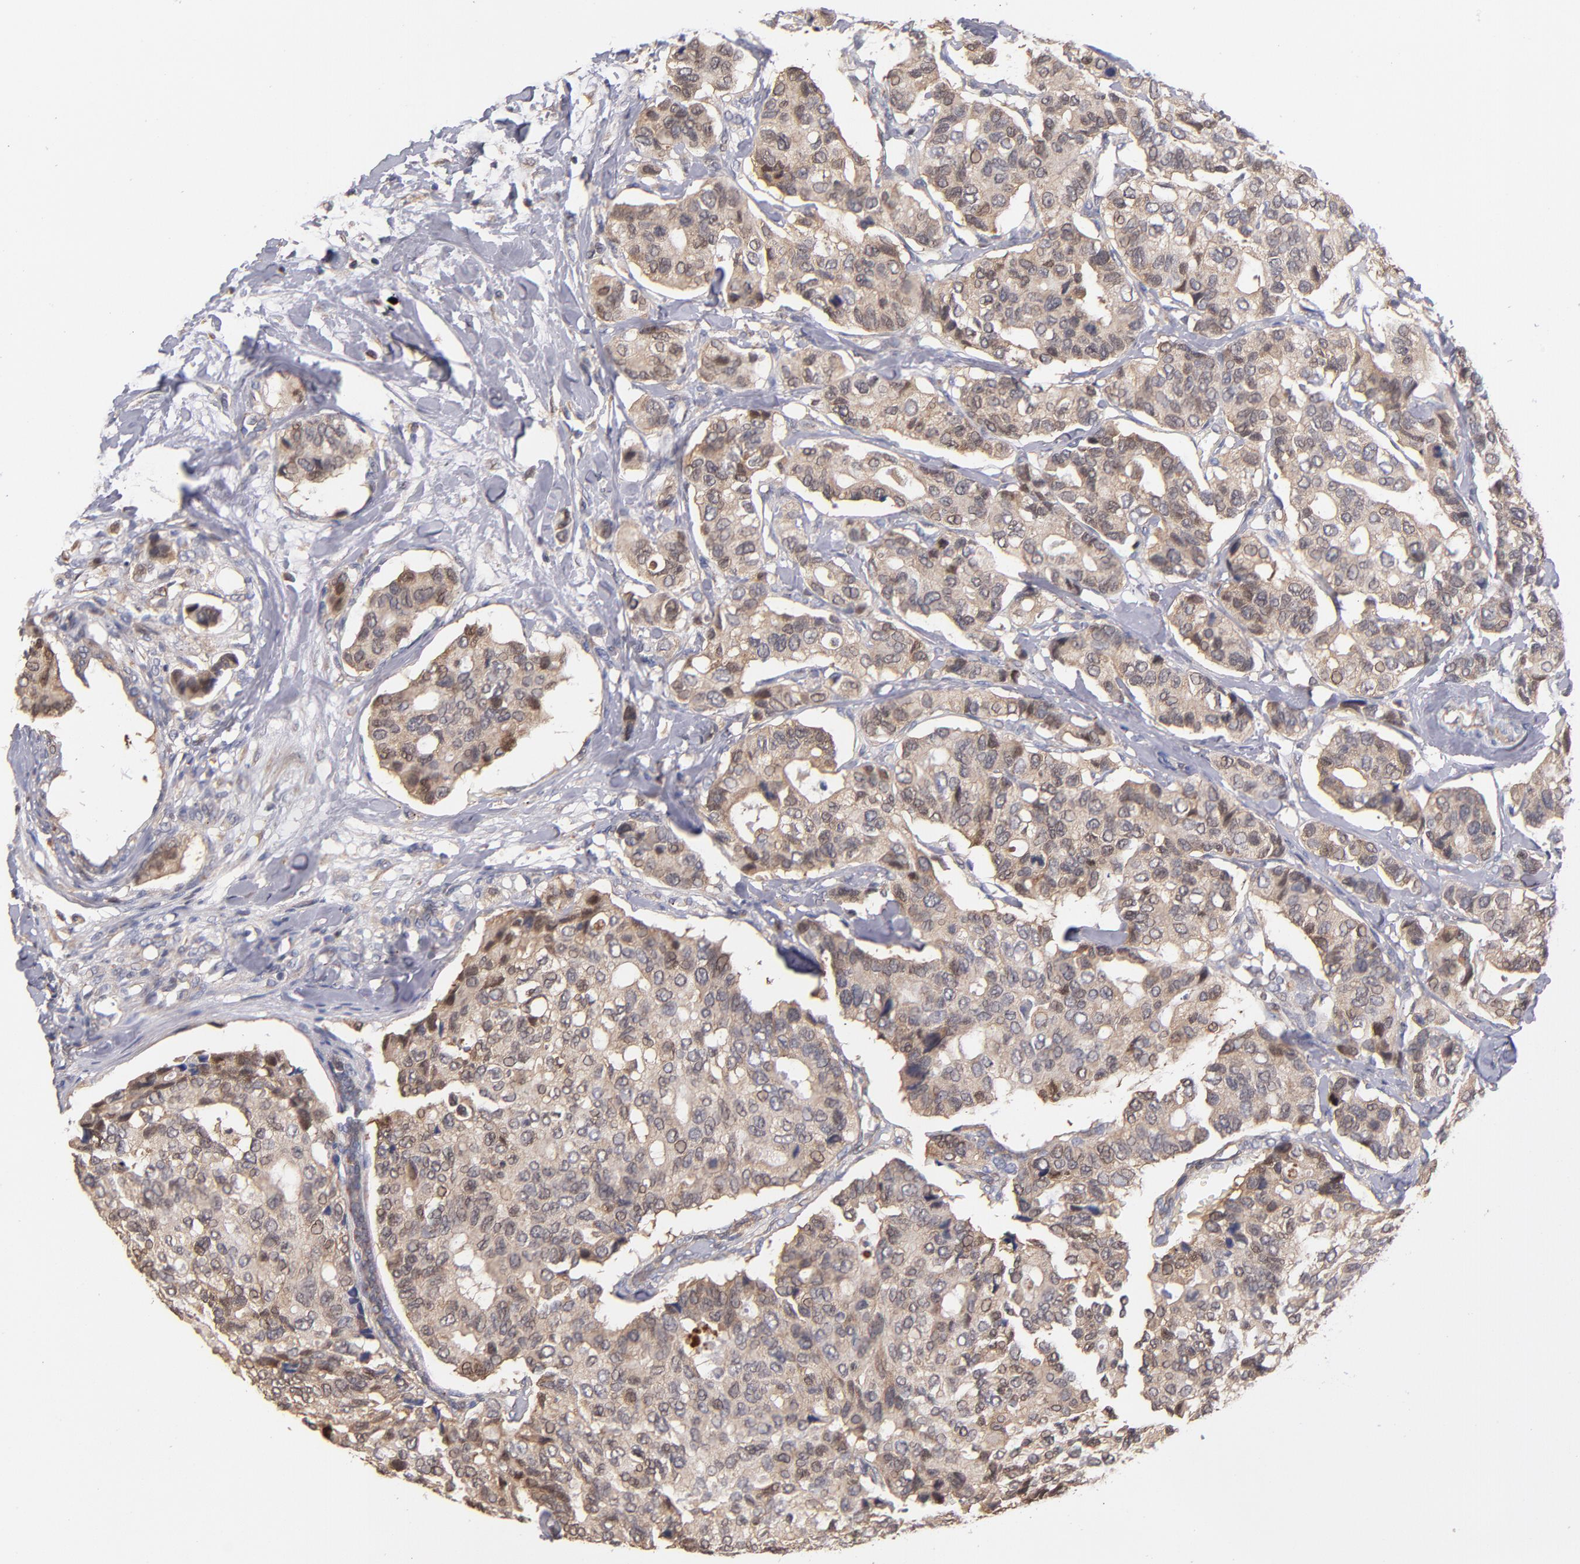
{"staining": {"intensity": "moderate", "quantity": ">75%", "location": "cytoplasmic/membranous"}, "tissue": "breast cancer", "cell_type": "Tumor cells", "image_type": "cancer", "snomed": [{"axis": "morphology", "description": "Duct carcinoma"}, {"axis": "topography", "description": "Breast"}], "caption": "Immunohistochemical staining of human breast cancer (intraductal carcinoma) shows moderate cytoplasmic/membranous protein expression in about >75% of tumor cells.", "gene": "GMFG", "patient": {"sex": "female", "age": 69}}